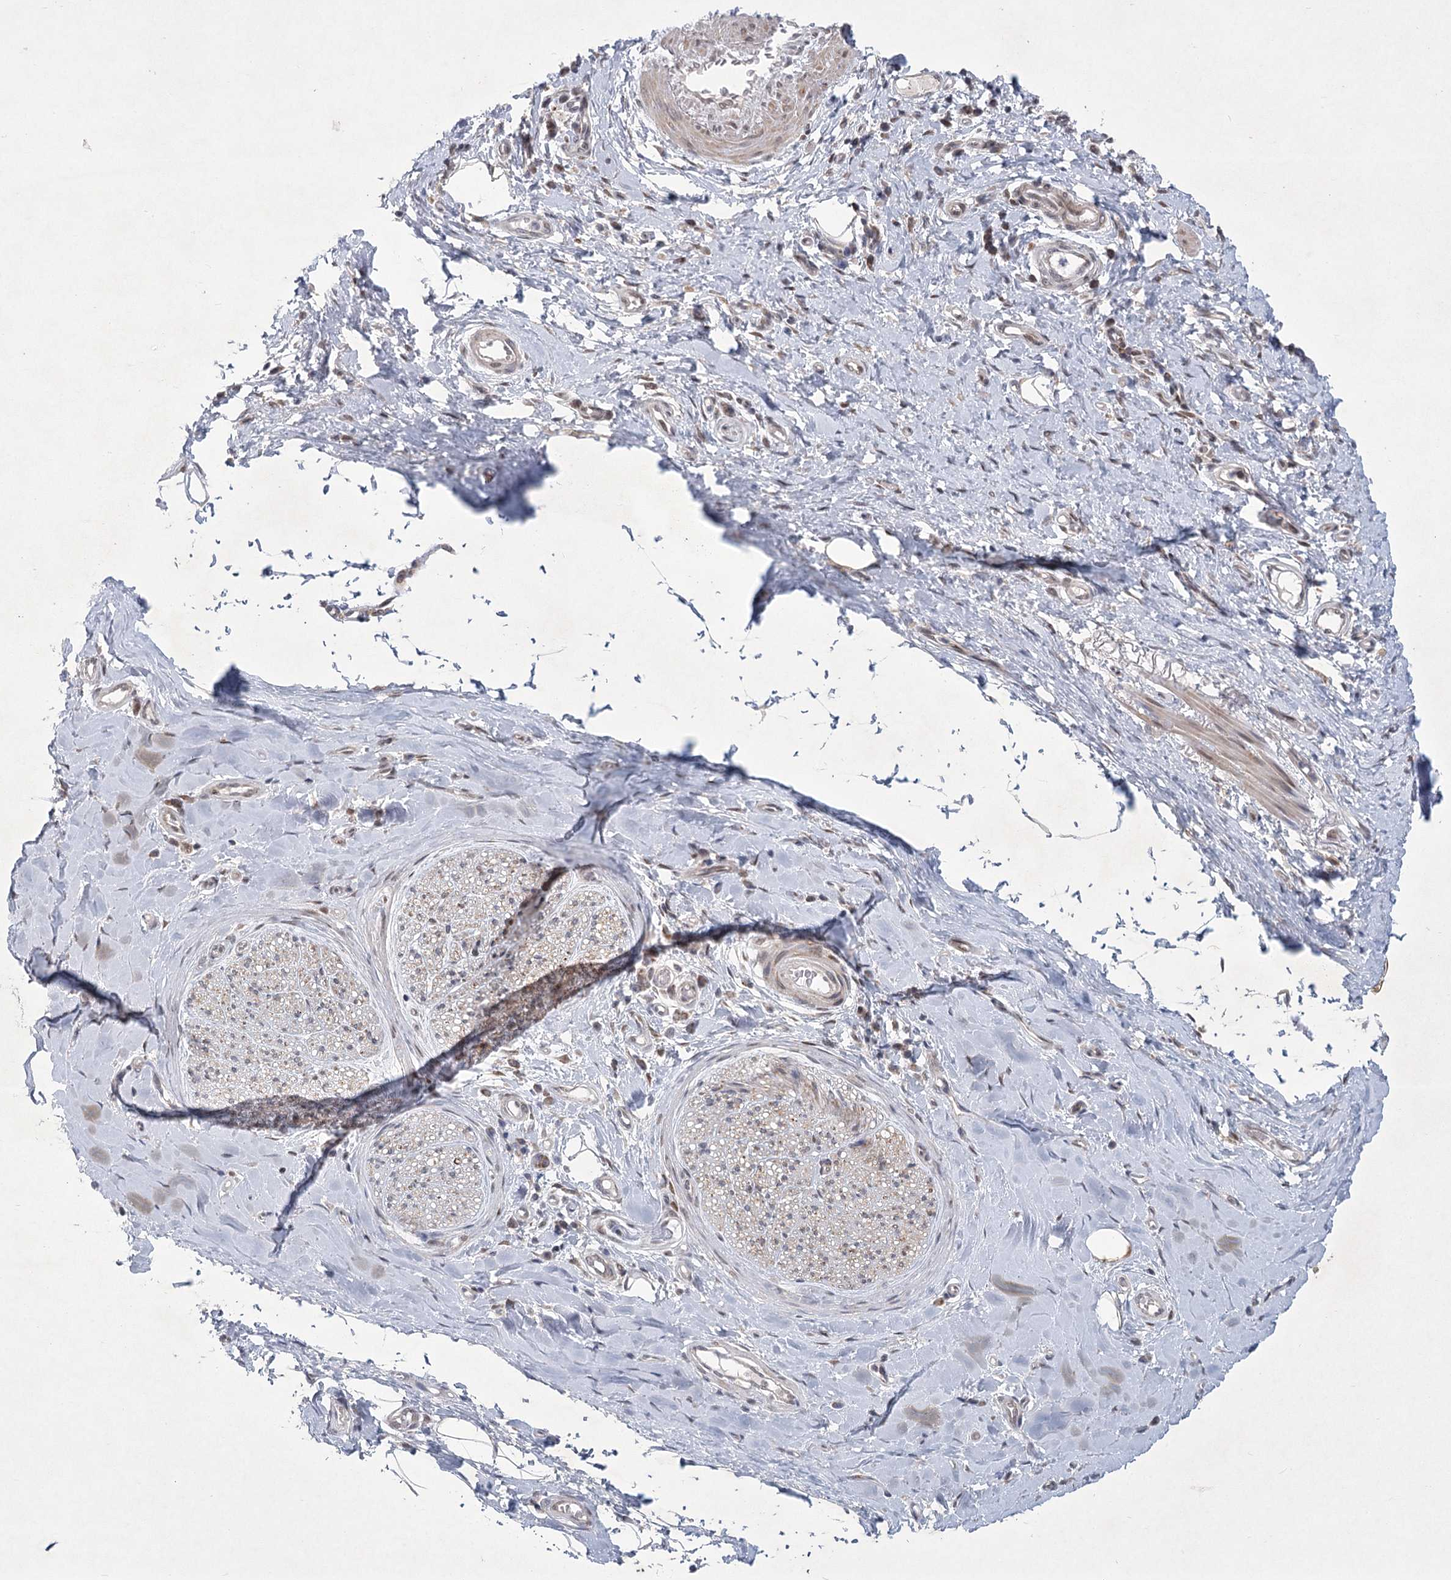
{"staining": {"intensity": "negative", "quantity": "none", "location": "none"}, "tissue": "adipose tissue", "cell_type": "Adipocytes", "image_type": "normal", "snomed": [{"axis": "morphology", "description": "Normal tissue, NOS"}, {"axis": "morphology", "description": "Adenocarcinoma, NOS"}, {"axis": "topography", "description": "Esophagus"}, {"axis": "topography", "description": "Stomach, upper"}, {"axis": "topography", "description": "Peripheral nerve tissue"}], "caption": "Adipose tissue was stained to show a protein in brown. There is no significant staining in adipocytes. The staining is performed using DAB brown chromogen with nuclei counter-stained in using hematoxylin.", "gene": "CIB4", "patient": {"sex": "male", "age": 62}}